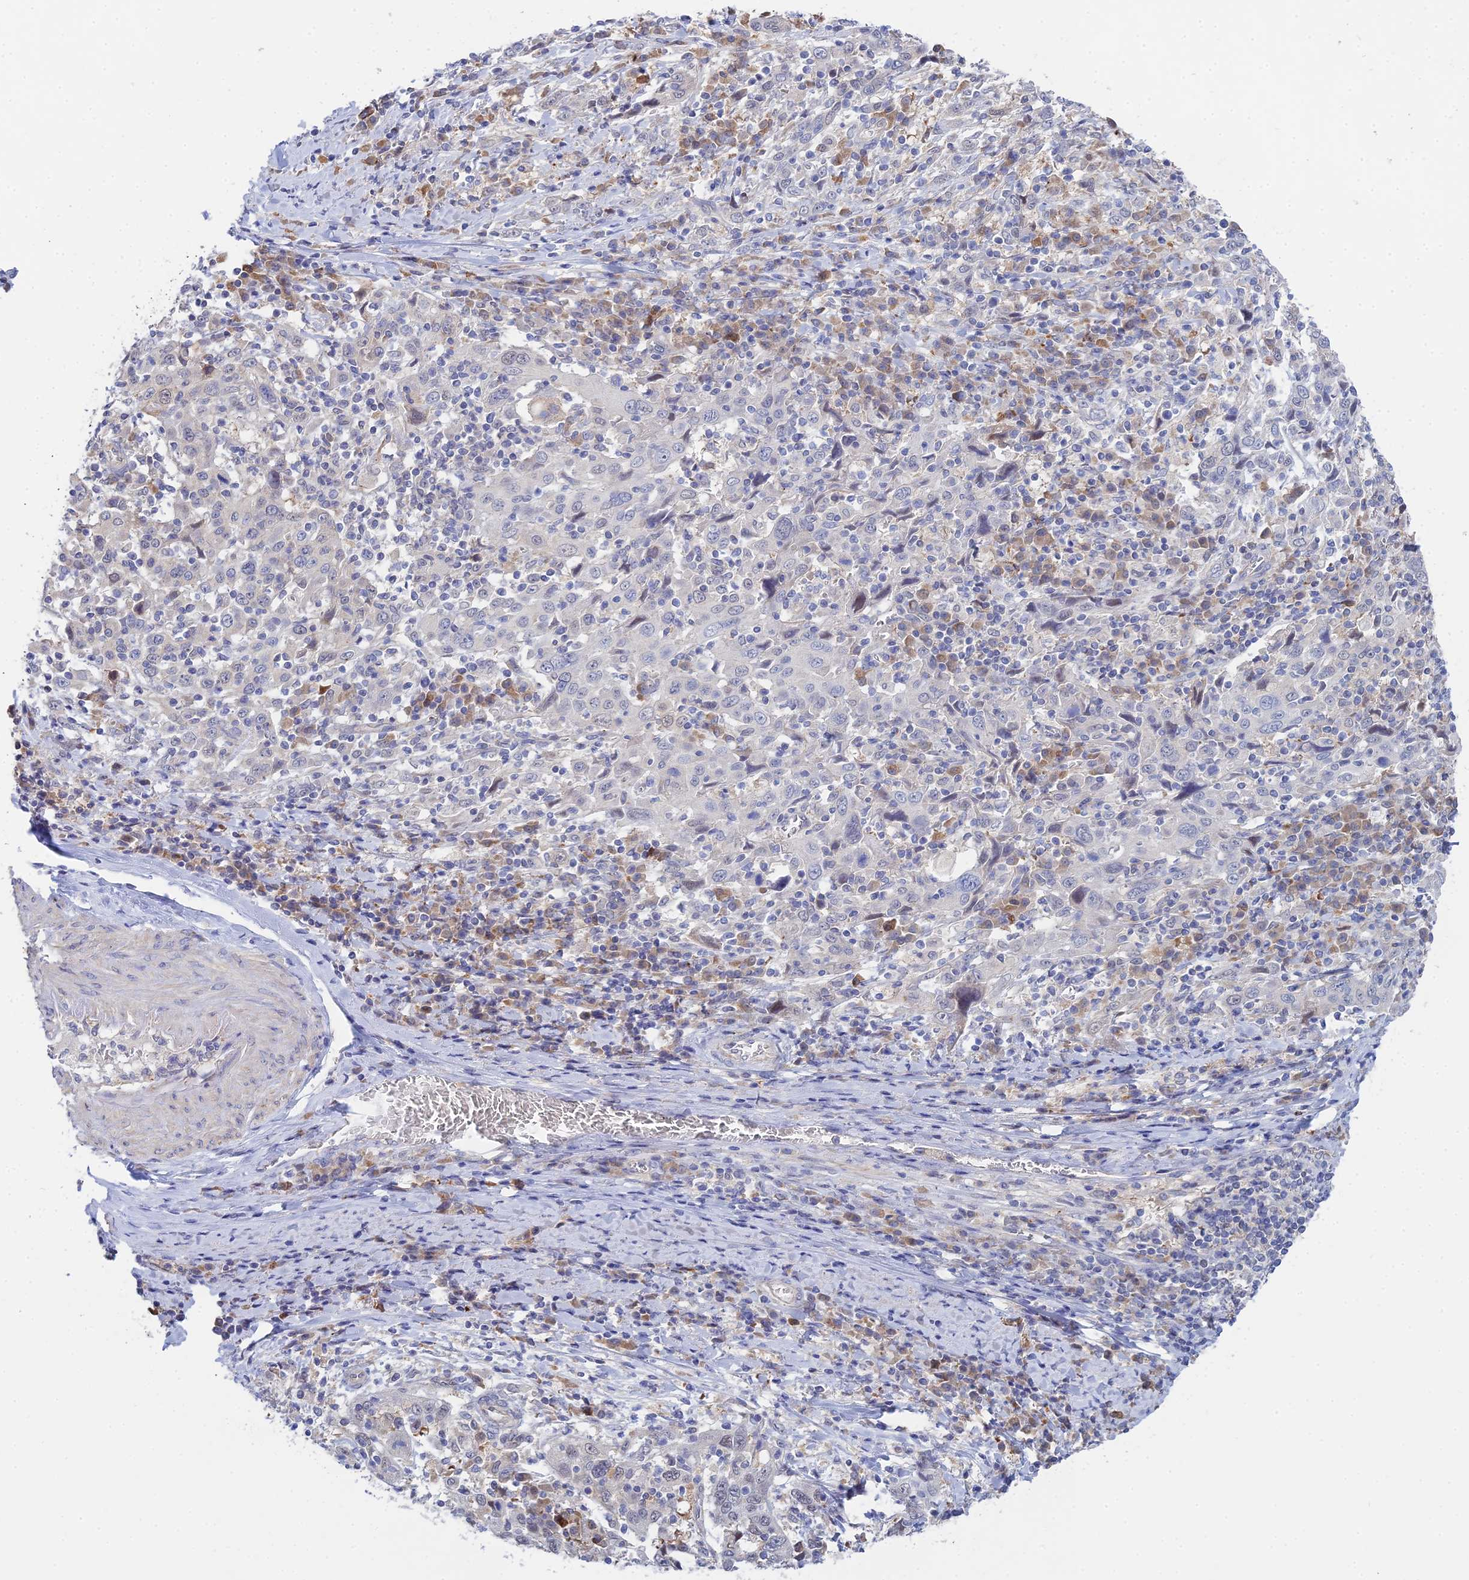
{"staining": {"intensity": "negative", "quantity": "none", "location": "none"}, "tissue": "cervical cancer", "cell_type": "Tumor cells", "image_type": "cancer", "snomed": [{"axis": "morphology", "description": "Squamous cell carcinoma, NOS"}, {"axis": "topography", "description": "Cervix"}], "caption": "Cervical cancer was stained to show a protein in brown. There is no significant positivity in tumor cells. (DAB immunohistochemistry with hematoxylin counter stain).", "gene": "DNAH14", "patient": {"sex": "female", "age": 46}}